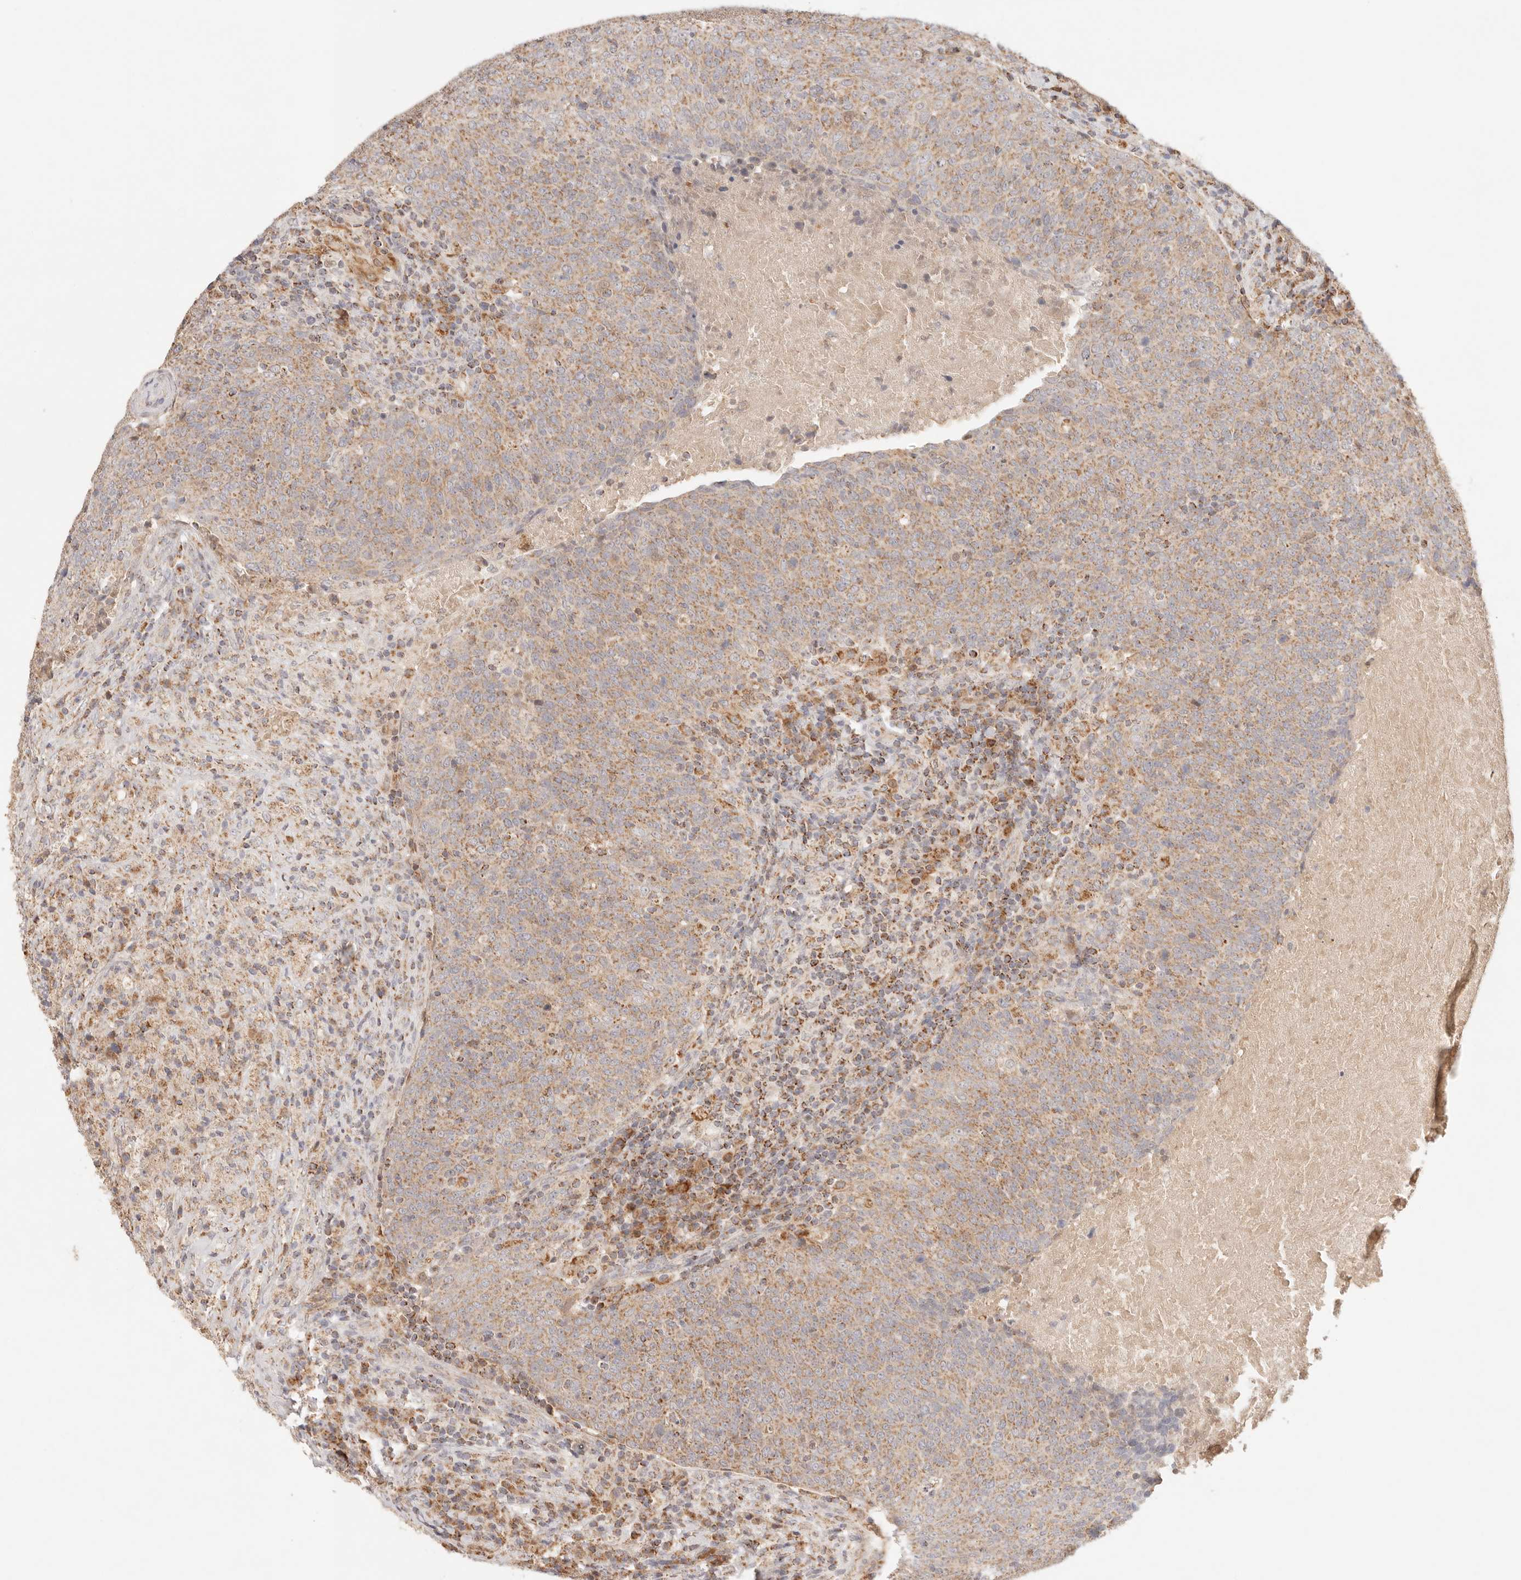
{"staining": {"intensity": "moderate", "quantity": ">75%", "location": "cytoplasmic/membranous"}, "tissue": "head and neck cancer", "cell_type": "Tumor cells", "image_type": "cancer", "snomed": [{"axis": "morphology", "description": "Squamous cell carcinoma, NOS"}, {"axis": "morphology", "description": "Squamous cell carcinoma, metastatic, NOS"}, {"axis": "topography", "description": "Lymph node"}, {"axis": "topography", "description": "Head-Neck"}], "caption": "The photomicrograph exhibits staining of head and neck cancer (squamous cell carcinoma), revealing moderate cytoplasmic/membranous protein expression (brown color) within tumor cells.", "gene": "COA6", "patient": {"sex": "male", "age": 62}}